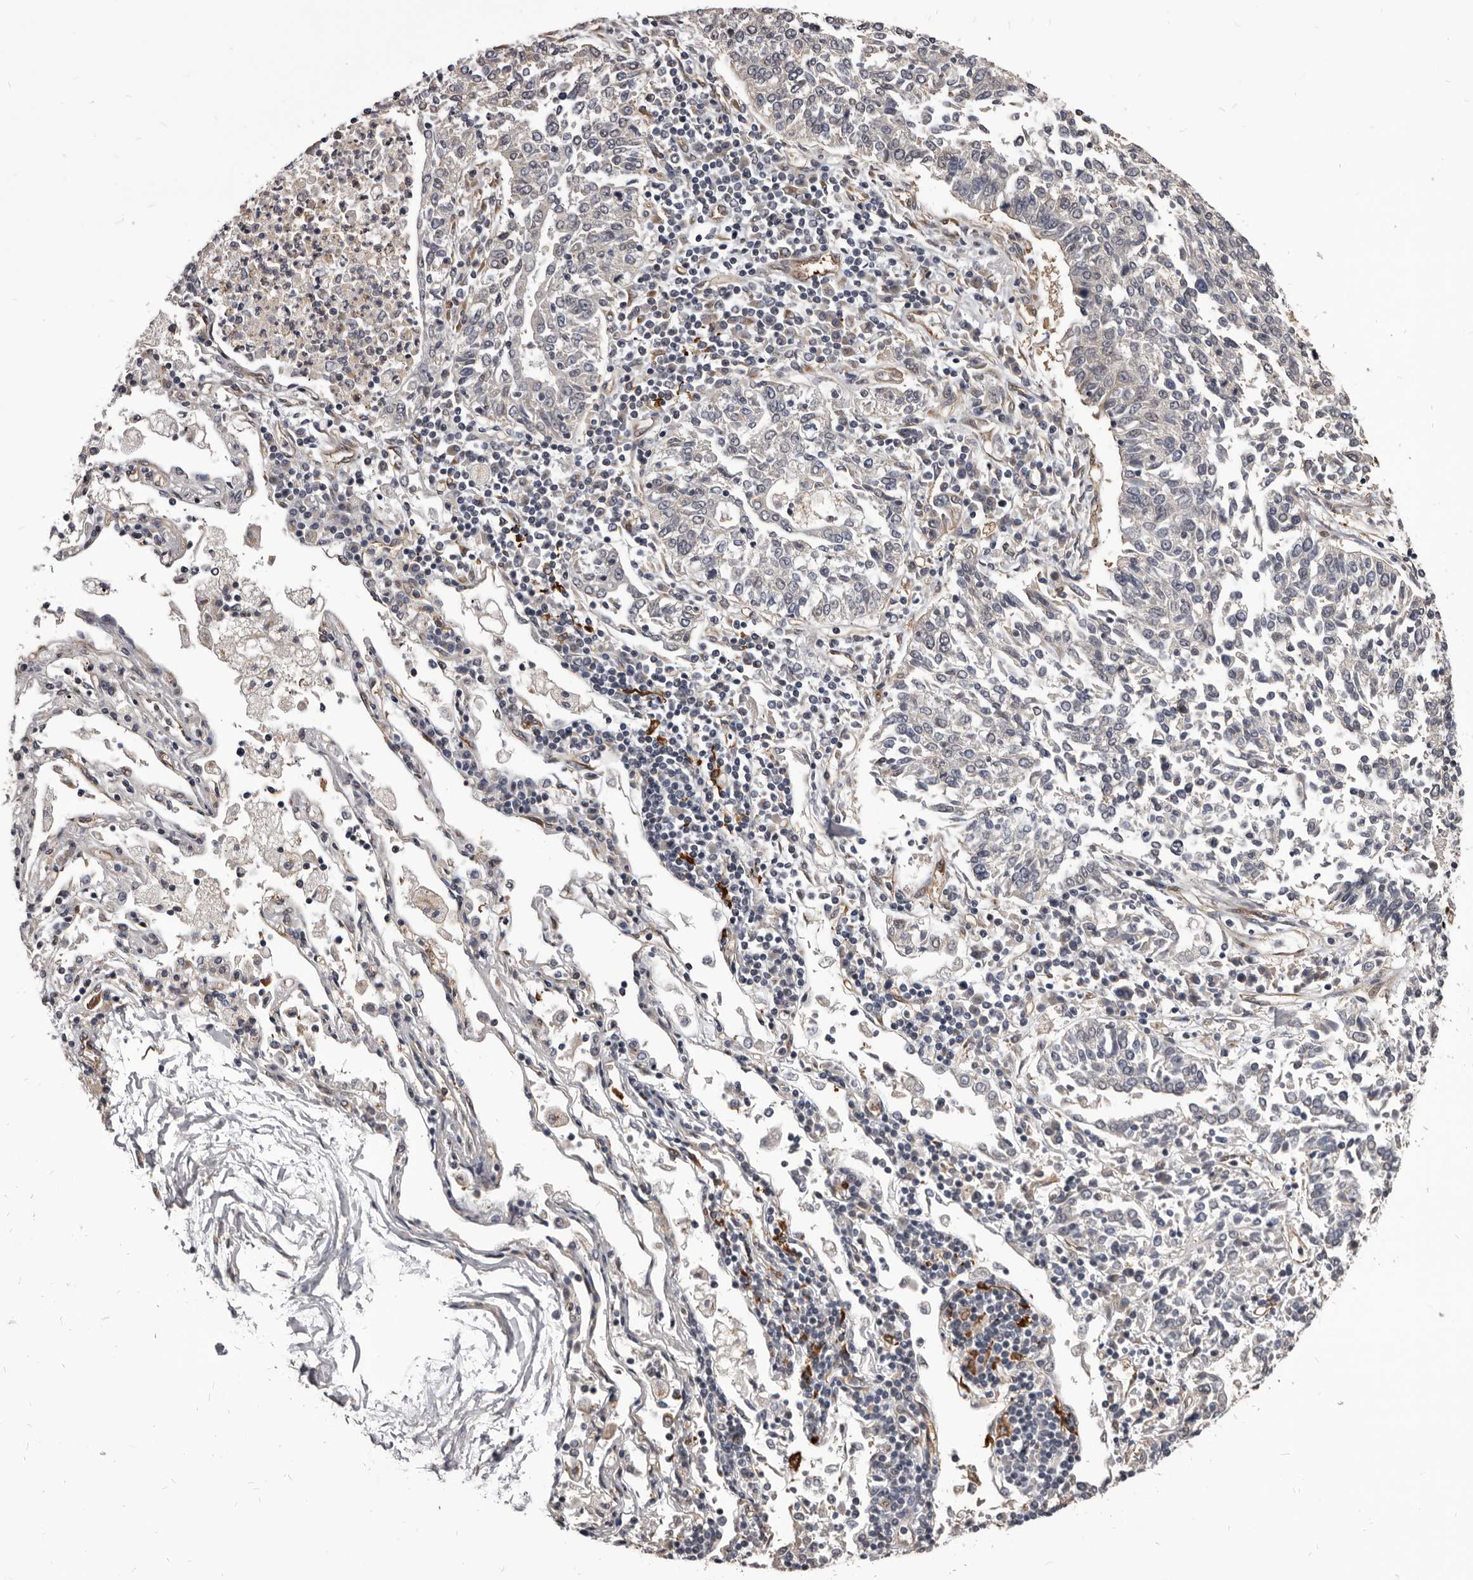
{"staining": {"intensity": "weak", "quantity": "<25%", "location": "cytoplasmic/membranous"}, "tissue": "lung cancer", "cell_type": "Tumor cells", "image_type": "cancer", "snomed": [{"axis": "morphology", "description": "Normal tissue, NOS"}, {"axis": "morphology", "description": "Squamous cell carcinoma, NOS"}, {"axis": "topography", "description": "Cartilage tissue"}, {"axis": "topography", "description": "Lung"}, {"axis": "topography", "description": "Peripheral nerve tissue"}], "caption": "IHC micrograph of neoplastic tissue: lung squamous cell carcinoma stained with DAB displays no significant protein positivity in tumor cells.", "gene": "ADAMTS20", "patient": {"sex": "female", "age": 49}}